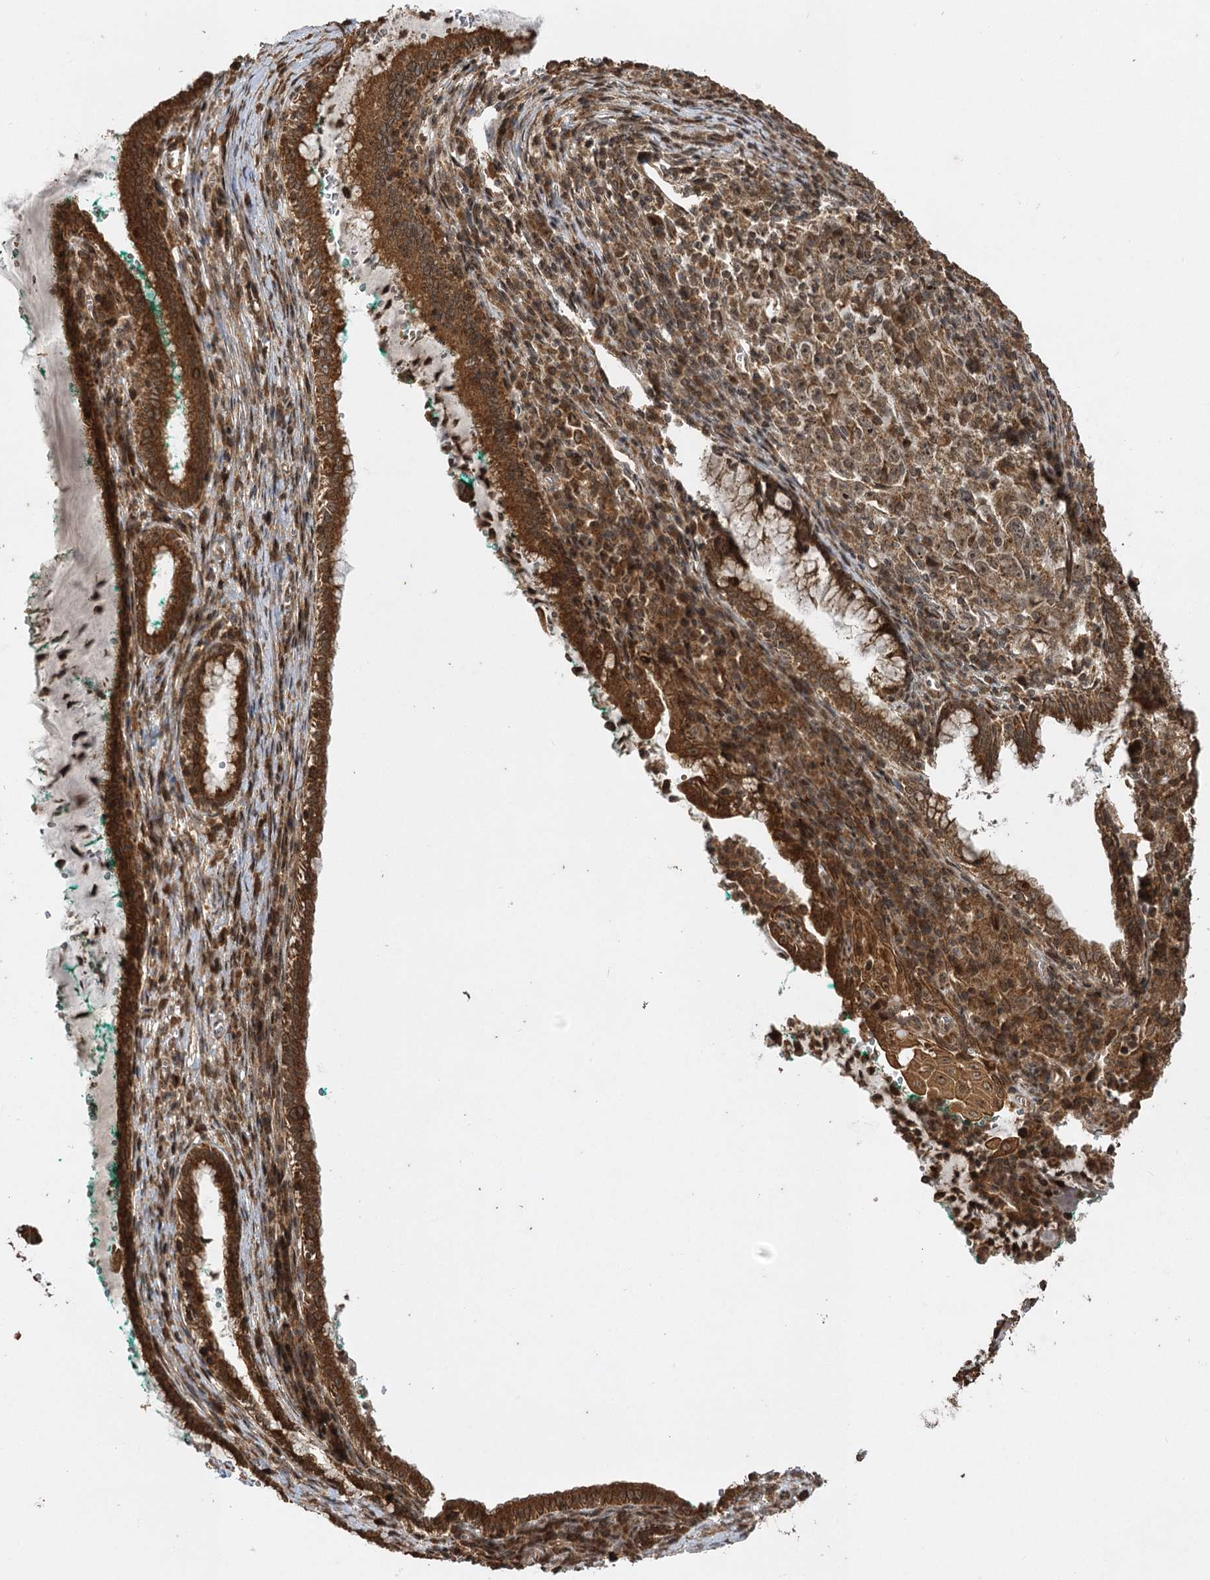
{"staining": {"intensity": "strong", "quantity": ">75%", "location": "cytoplasmic/membranous,nuclear"}, "tissue": "cervix", "cell_type": "Glandular cells", "image_type": "normal", "snomed": [{"axis": "morphology", "description": "Normal tissue, NOS"}, {"axis": "morphology", "description": "Adenocarcinoma, NOS"}, {"axis": "topography", "description": "Cervix"}], "caption": "A high-resolution histopathology image shows IHC staining of benign cervix, which reveals strong cytoplasmic/membranous,nuclear staining in about >75% of glandular cells.", "gene": "IL11RA", "patient": {"sex": "female", "age": 29}}